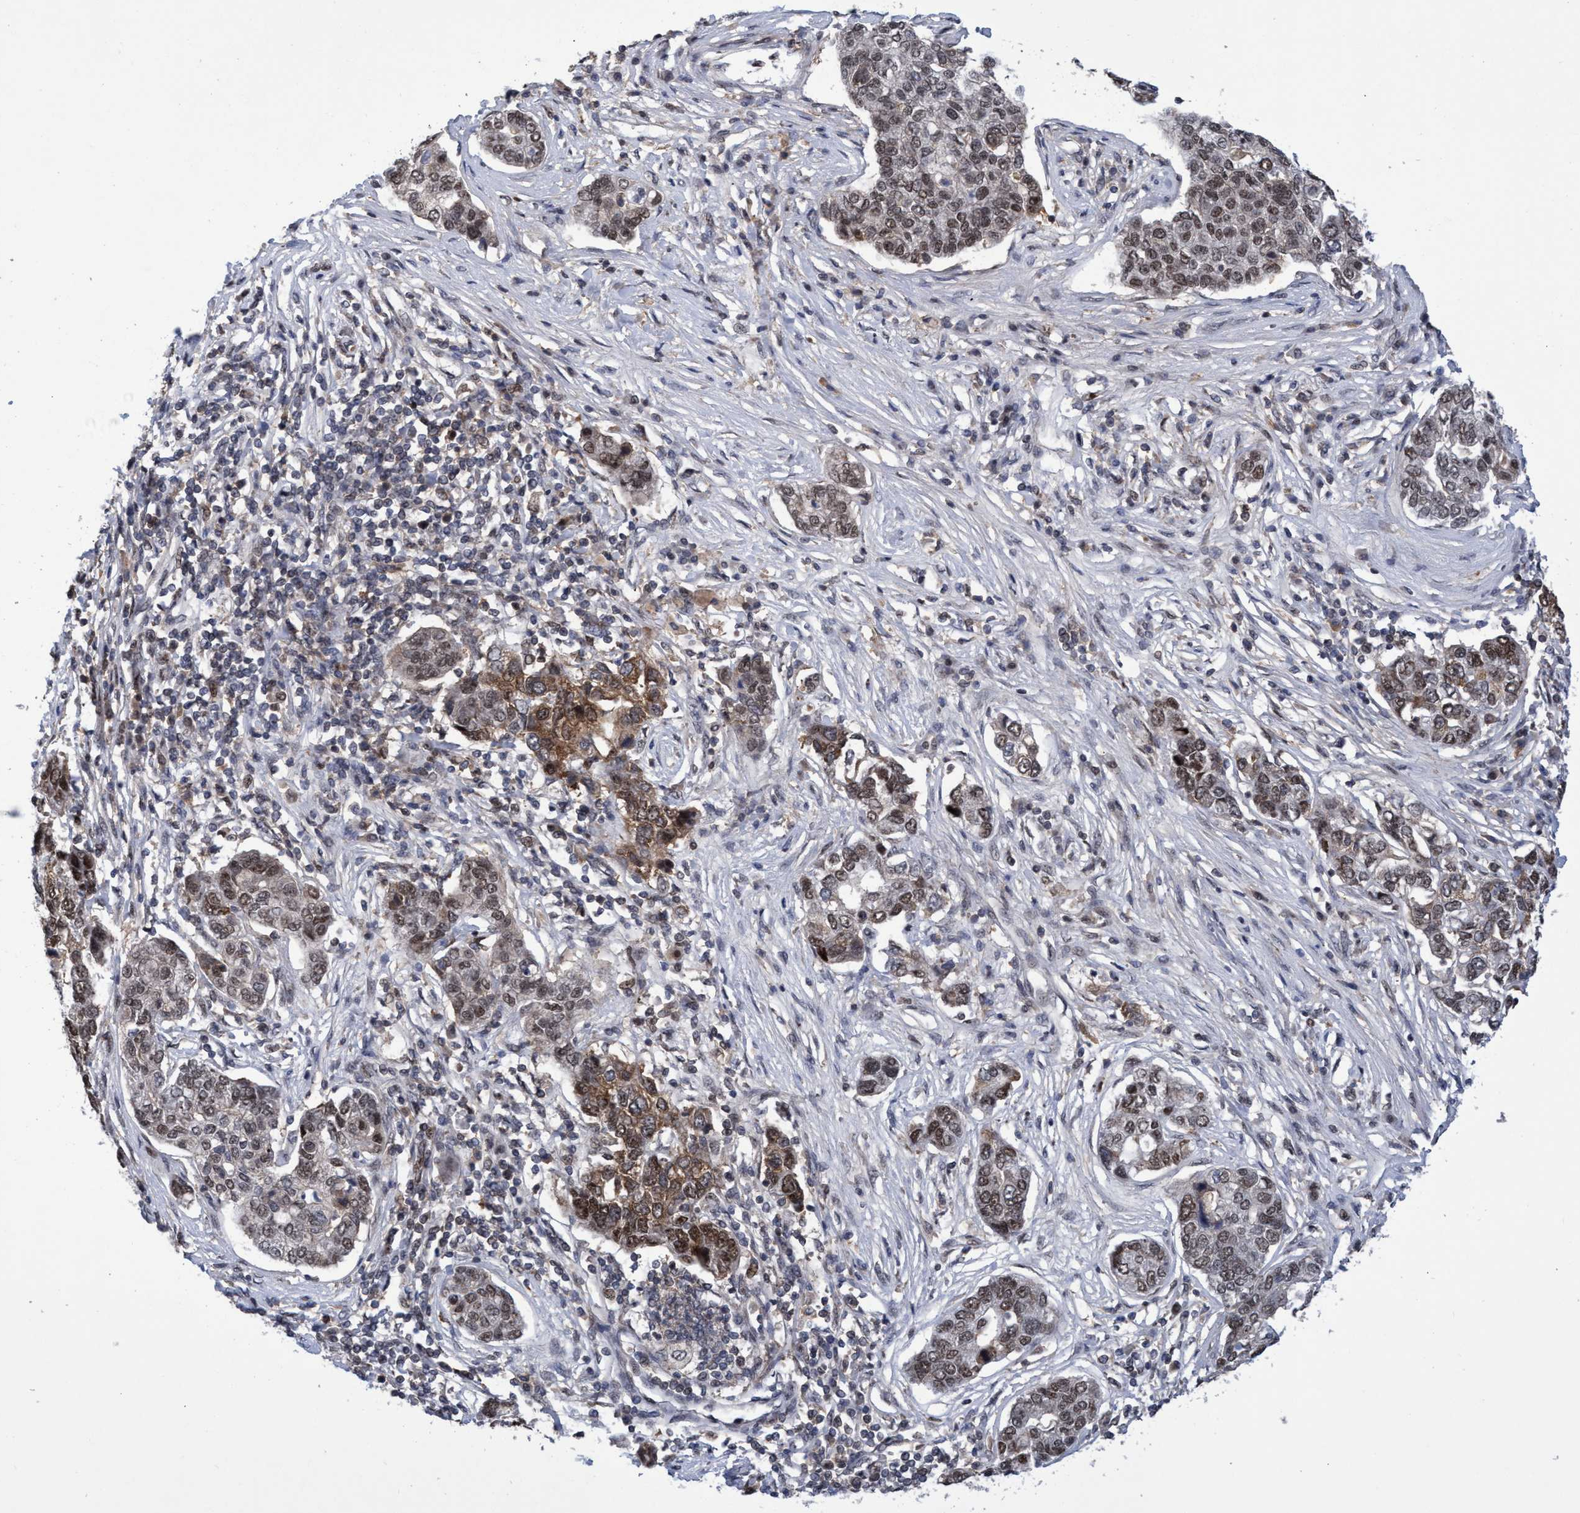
{"staining": {"intensity": "weak", "quantity": ">75%", "location": "cytoplasmic/membranous,nuclear"}, "tissue": "pancreatic cancer", "cell_type": "Tumor cells", "image_type": "cancer", "snomed": [{"axis": "morphology", "description": "Adenocarcinoma, NOS"}, {"axis": "topography", "description": "Pancreas"}], "caption": "A low amount of weak cytoplasmic/membranous and nuclear expression is appreciated in approximately >75% of tumor cells in pancreatic cancer (adenocarcinoma) tissue.", "gene": "GTF2F1", "patient": {"sex": "female", "age": 61}}